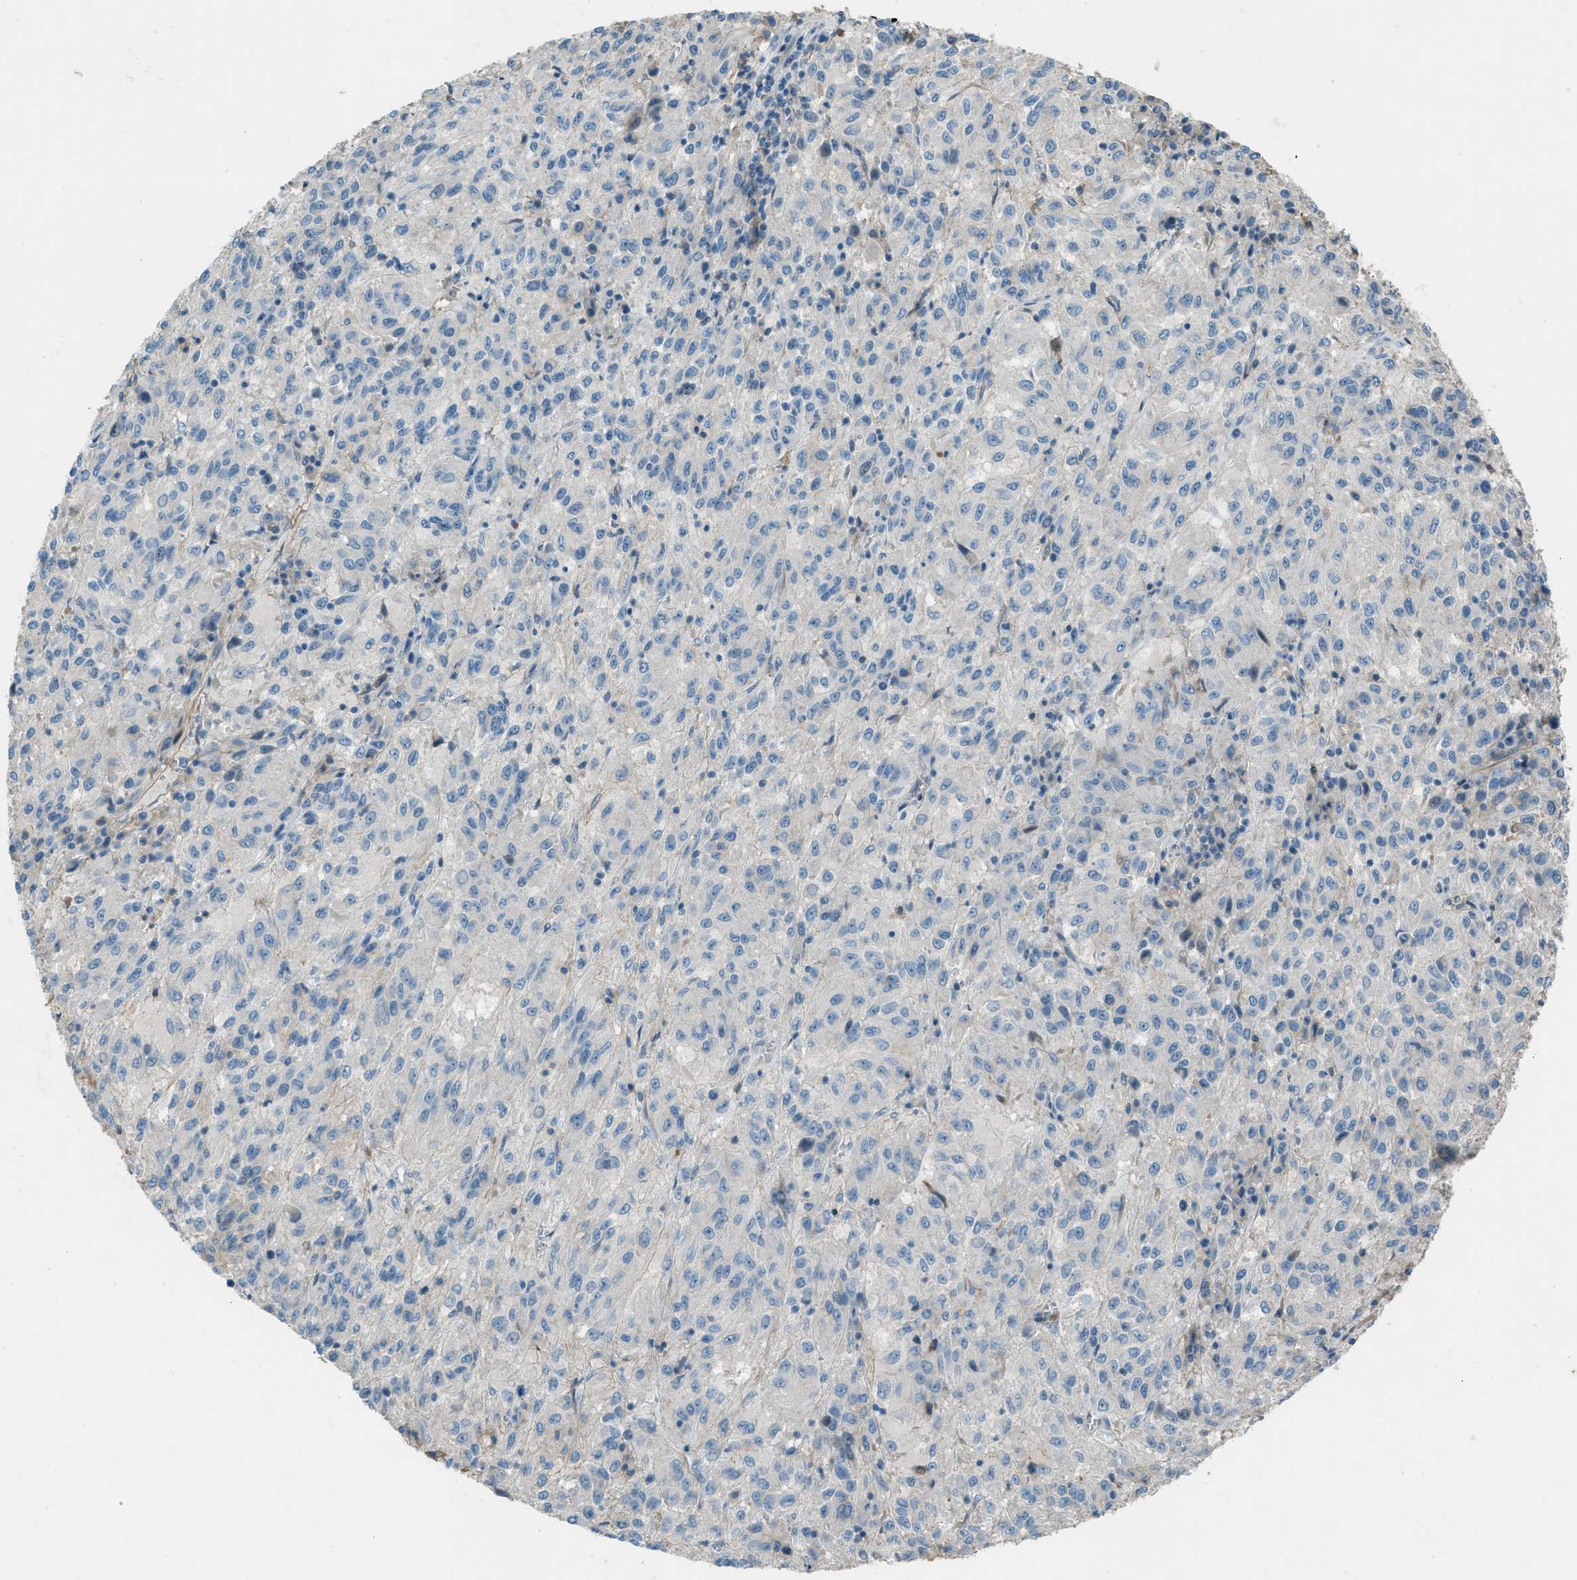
{"staining": {"intensity": "negative", "quantity": "none", "location": "none"}, "tissue": "melanoma", "cell_type": "Tumor cells", "image_type": "cancer", "snomed": [{"axis": "morphology", "description": "Malignant melanoma, Metastatic site"}, {"axis": "topography", "description": "Lung"}], "caption": "Immunohistochemical staining of malignant melanoma (metastatic site) reveals no significant positivity in tumor cells. The staining was performed using DAB (3,3'-diaminobenzidine) to visualize the protein expression in brown, while the nuclei were stained in blue with hematoxylin (Magnification: 20x).", "gene": "FBLN2", "patient": {"sex": "male", "age": 64}}